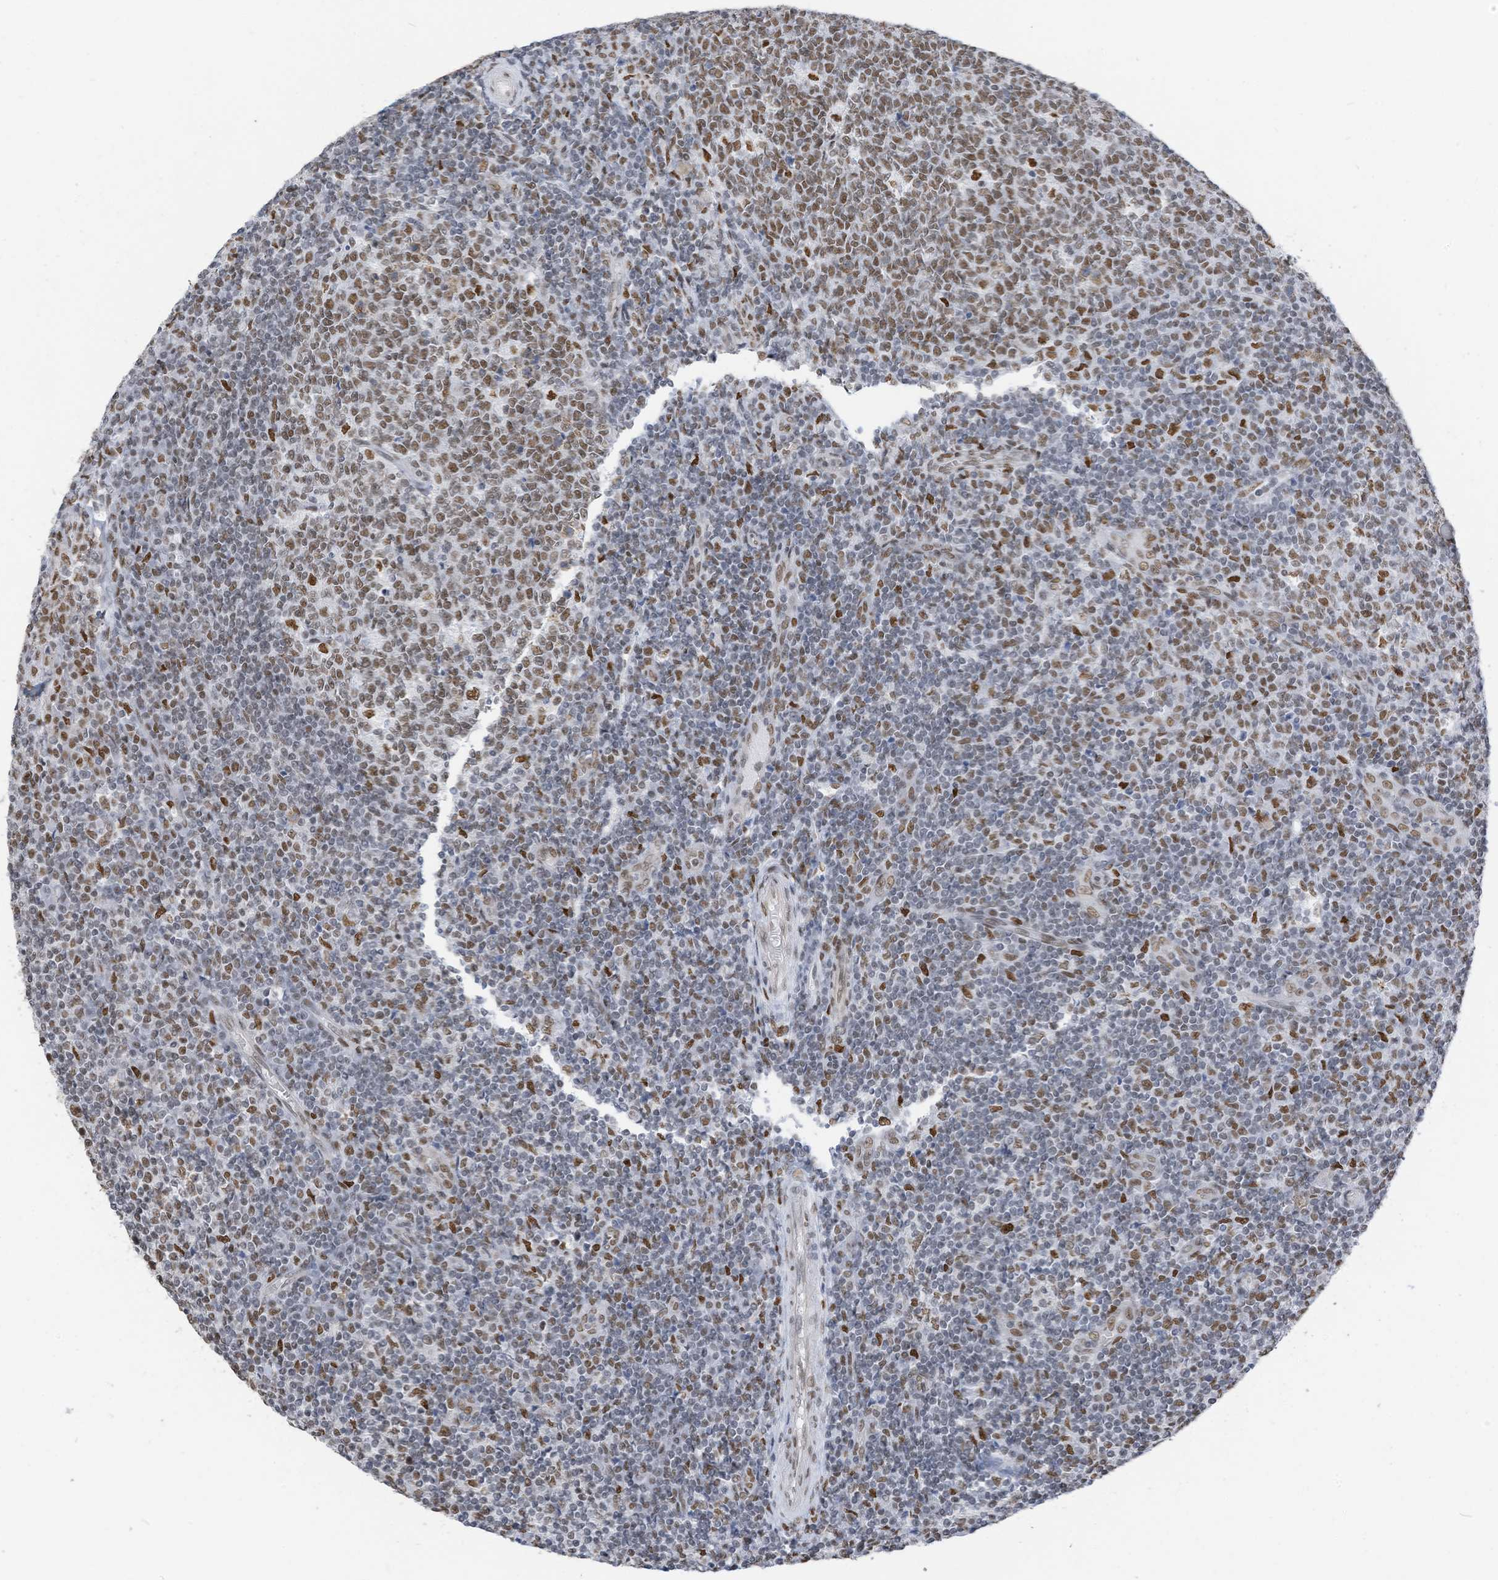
{"staining": {"intensity": "moderate", "quantity": ">75%", "location": "nuclear"}, "tissue": "tonsil", "cell_type": "Germinal center cells", "image_type": "normal", "snomed": [{"axis": "morphology", "description": "Normal tissue, NOS"}, {"axis": "topography", "description": "Tonsil"}], "caption": "Immunohistochemical staining of unremarkable tonsil exhibits moderate nuclear protein positivity in about >75% of germinal center cells.", "gene": "KHSRP", "patient": {"sex": "female", "age": 19}}